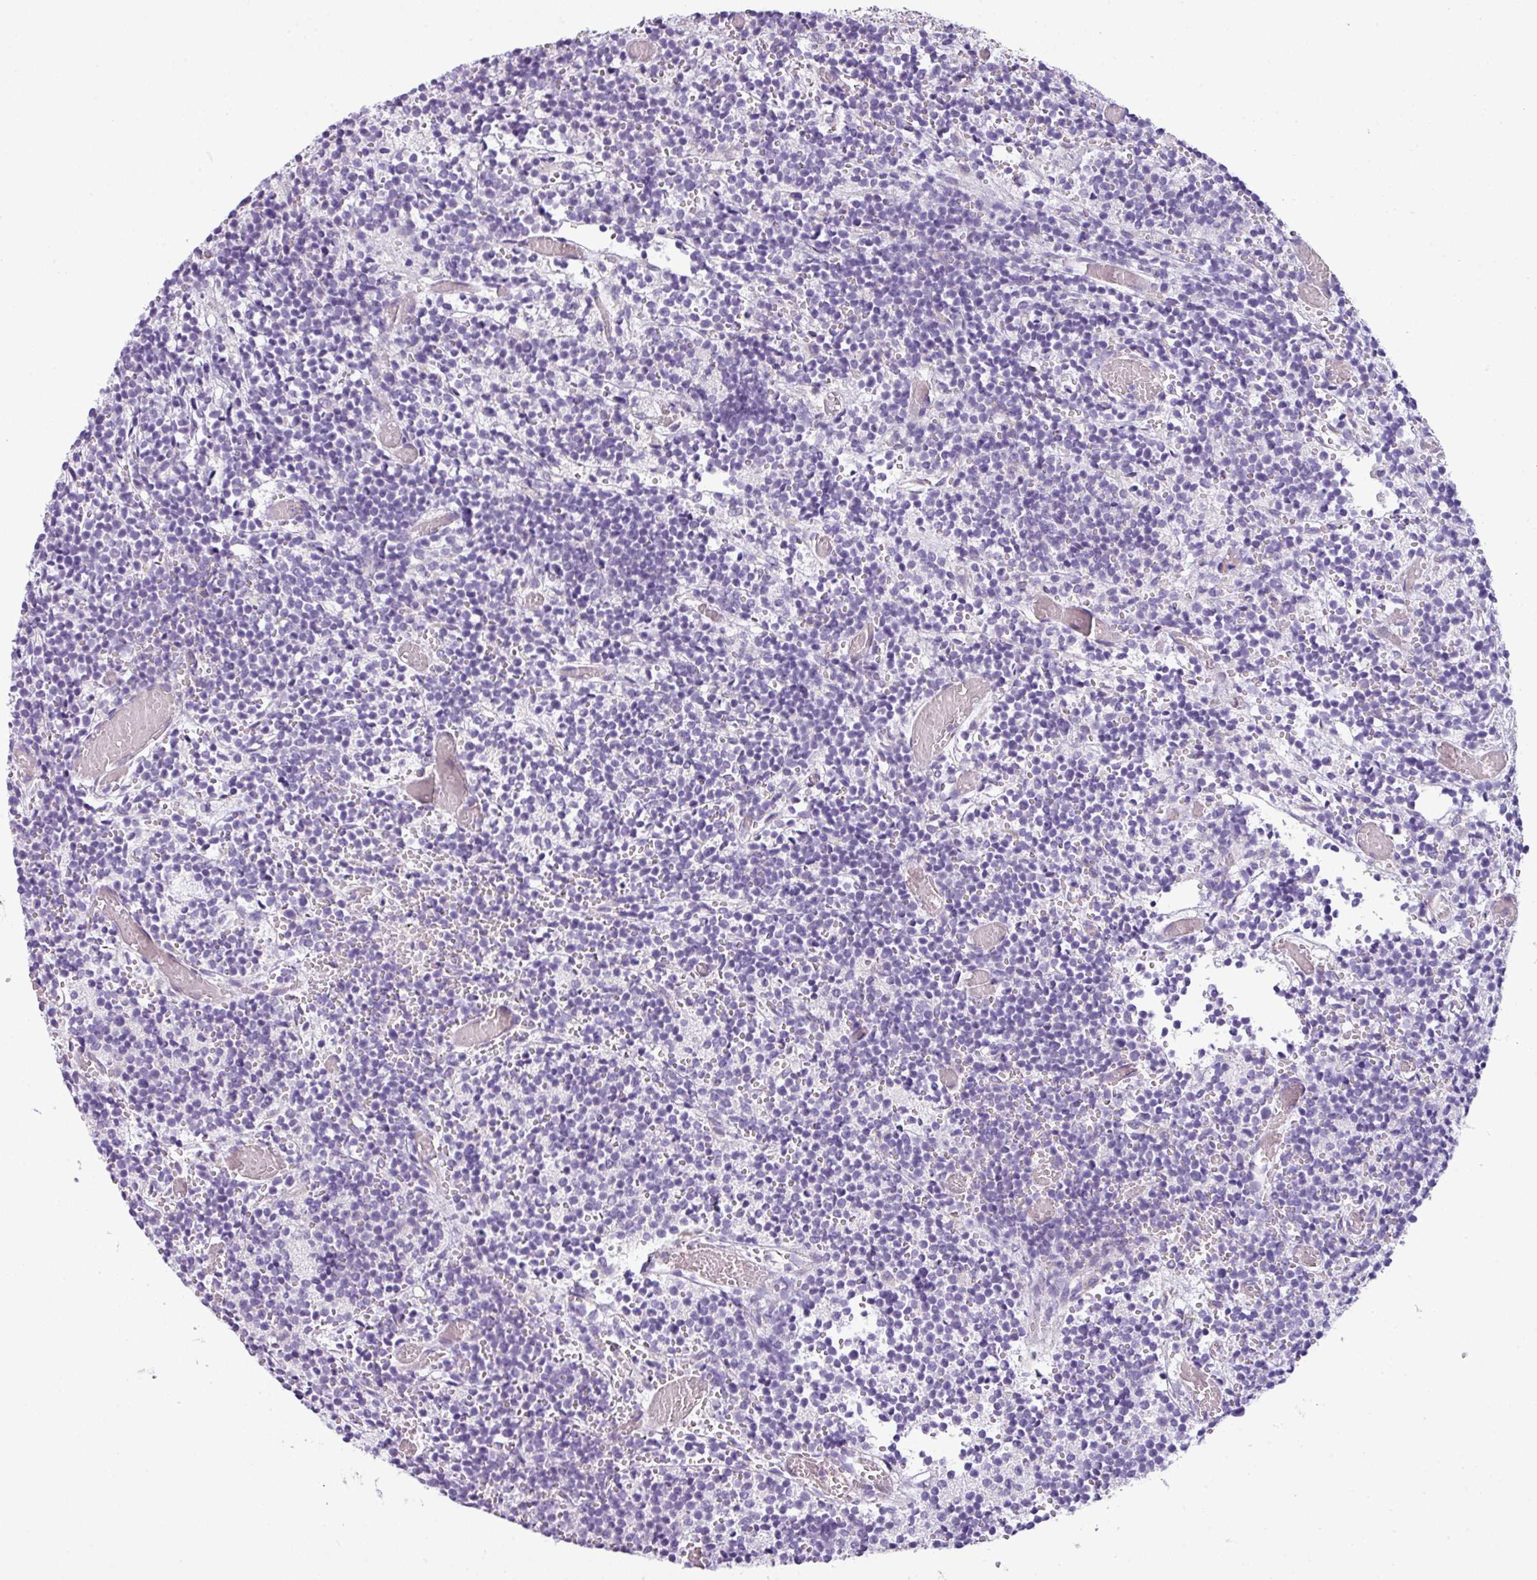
{"staining": {"intensity": "negative", "quantity": "none", "location": "none"}, "tissue": "glioma", "cell_type": "Tumor cells", "image_type": "cancer", "snomed": [{"axis": "morphology", "description": "Glioma, malignant, Low grade"}, {"axis": "topography", "description": "Brain"}], "caption": "This micrograph is of malignant glioma (low-grade) stained with immunohistochemistry to label a protein in brown with the nuclei are counter-stained blue. There is no expression in tumor cells.", "gene": "TOR1AIP2", "patient": {"sex": "female", "age": 1}}